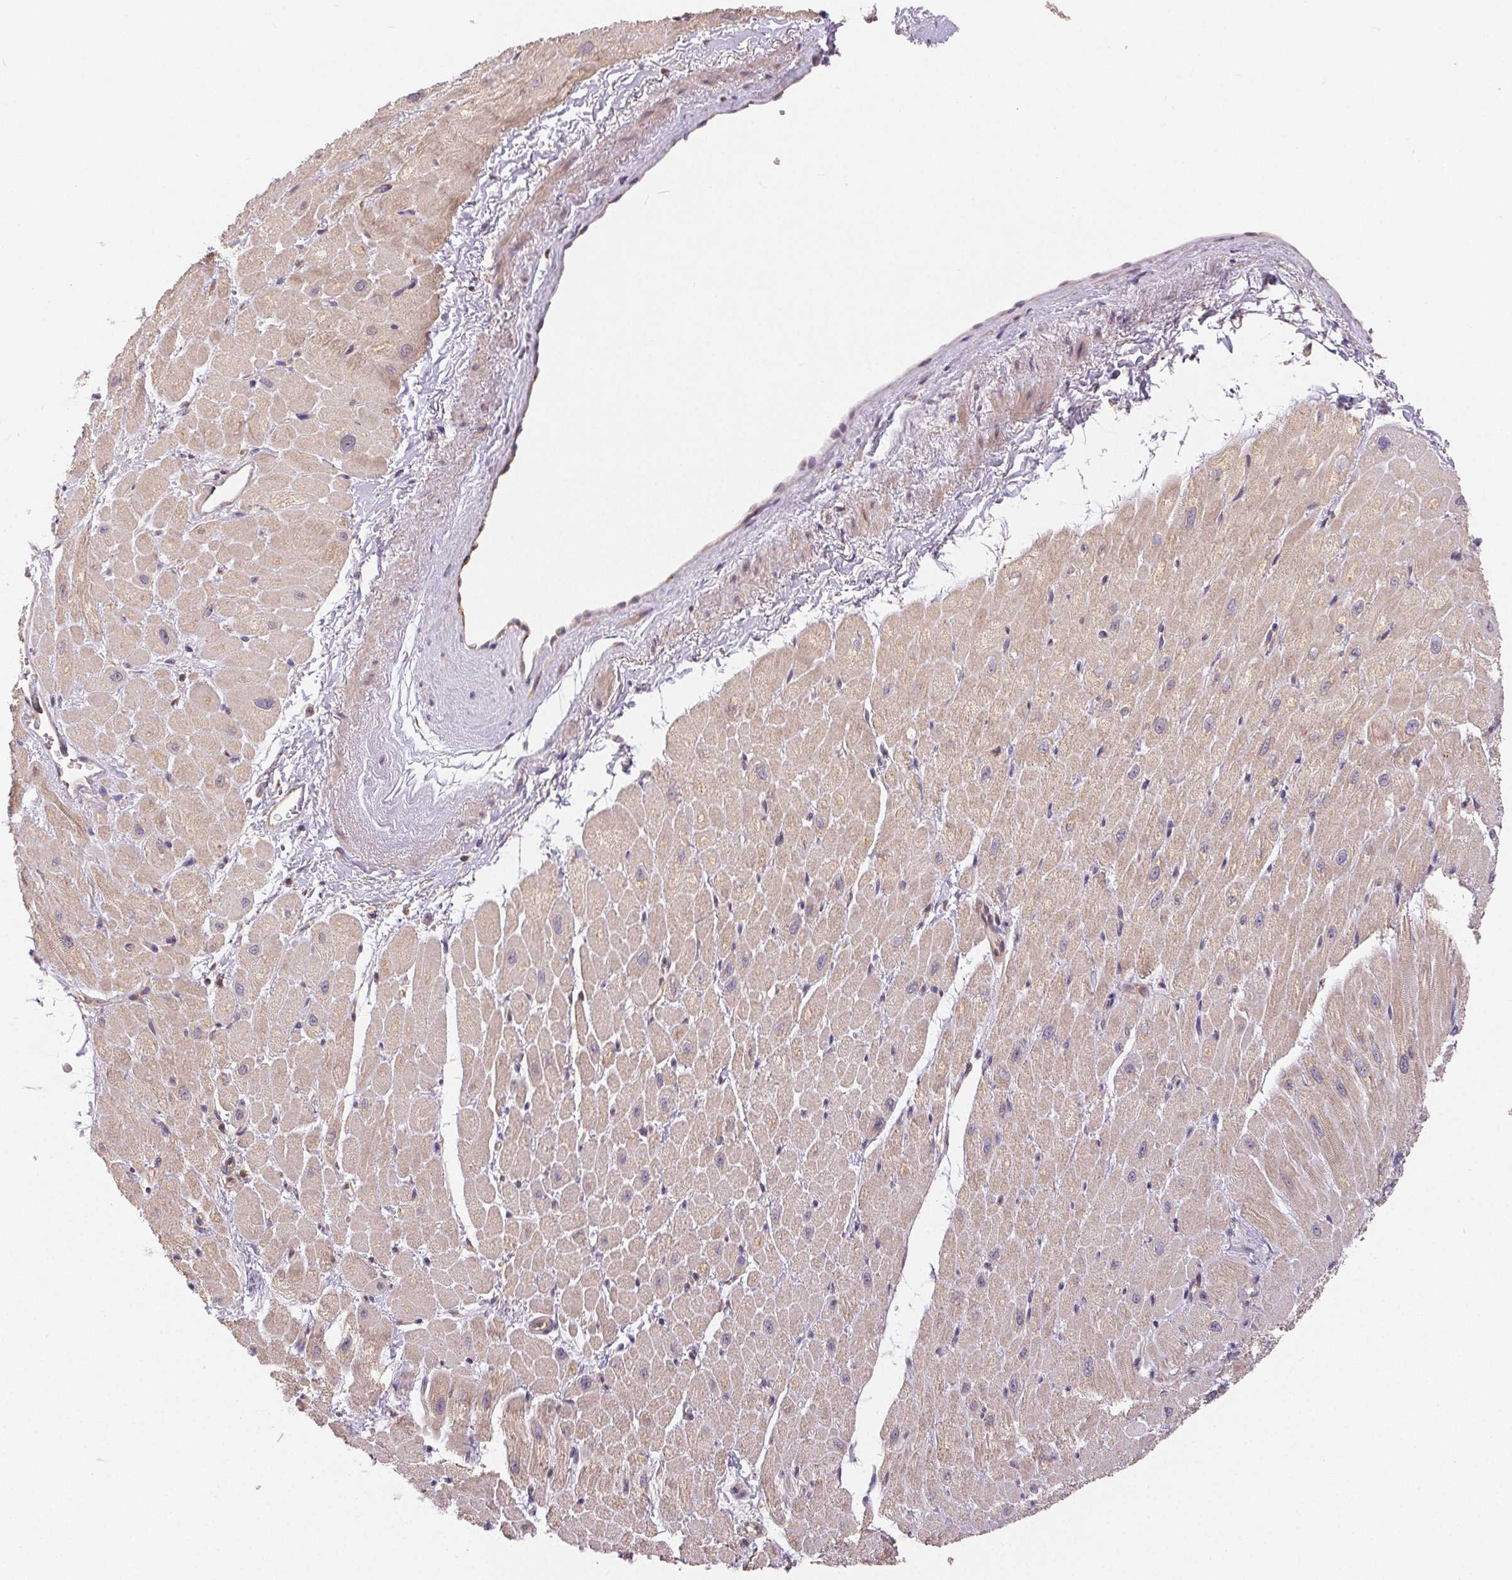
{"staining": {"intensity": "weak", "quantity": "25%-75%", "location": "cytoplasmic/membranous"}, "tissue": "heart muscle", "cell_type": "Cardiomyocytes", "image_type": "normal", "snomed": [{"axis": "morphology", "description": "Normal tissue, NOS"}, {"axis": "topography", "description": "Heart"}], "caption": "Benign heart muscle reveals weak cytoplasmic/membranous positivity in approximately 25%-75% of cardiomyocytes, visualized by immunohistochemistry. (Stains: DAB (3,3'-diaminobenzidine) in brown, nuclei in blue, Microscopy: brightfield microscopy at high magnification).", "gene": "MAPKAPK2", "patient": {"sex": "male", "age": 62}}